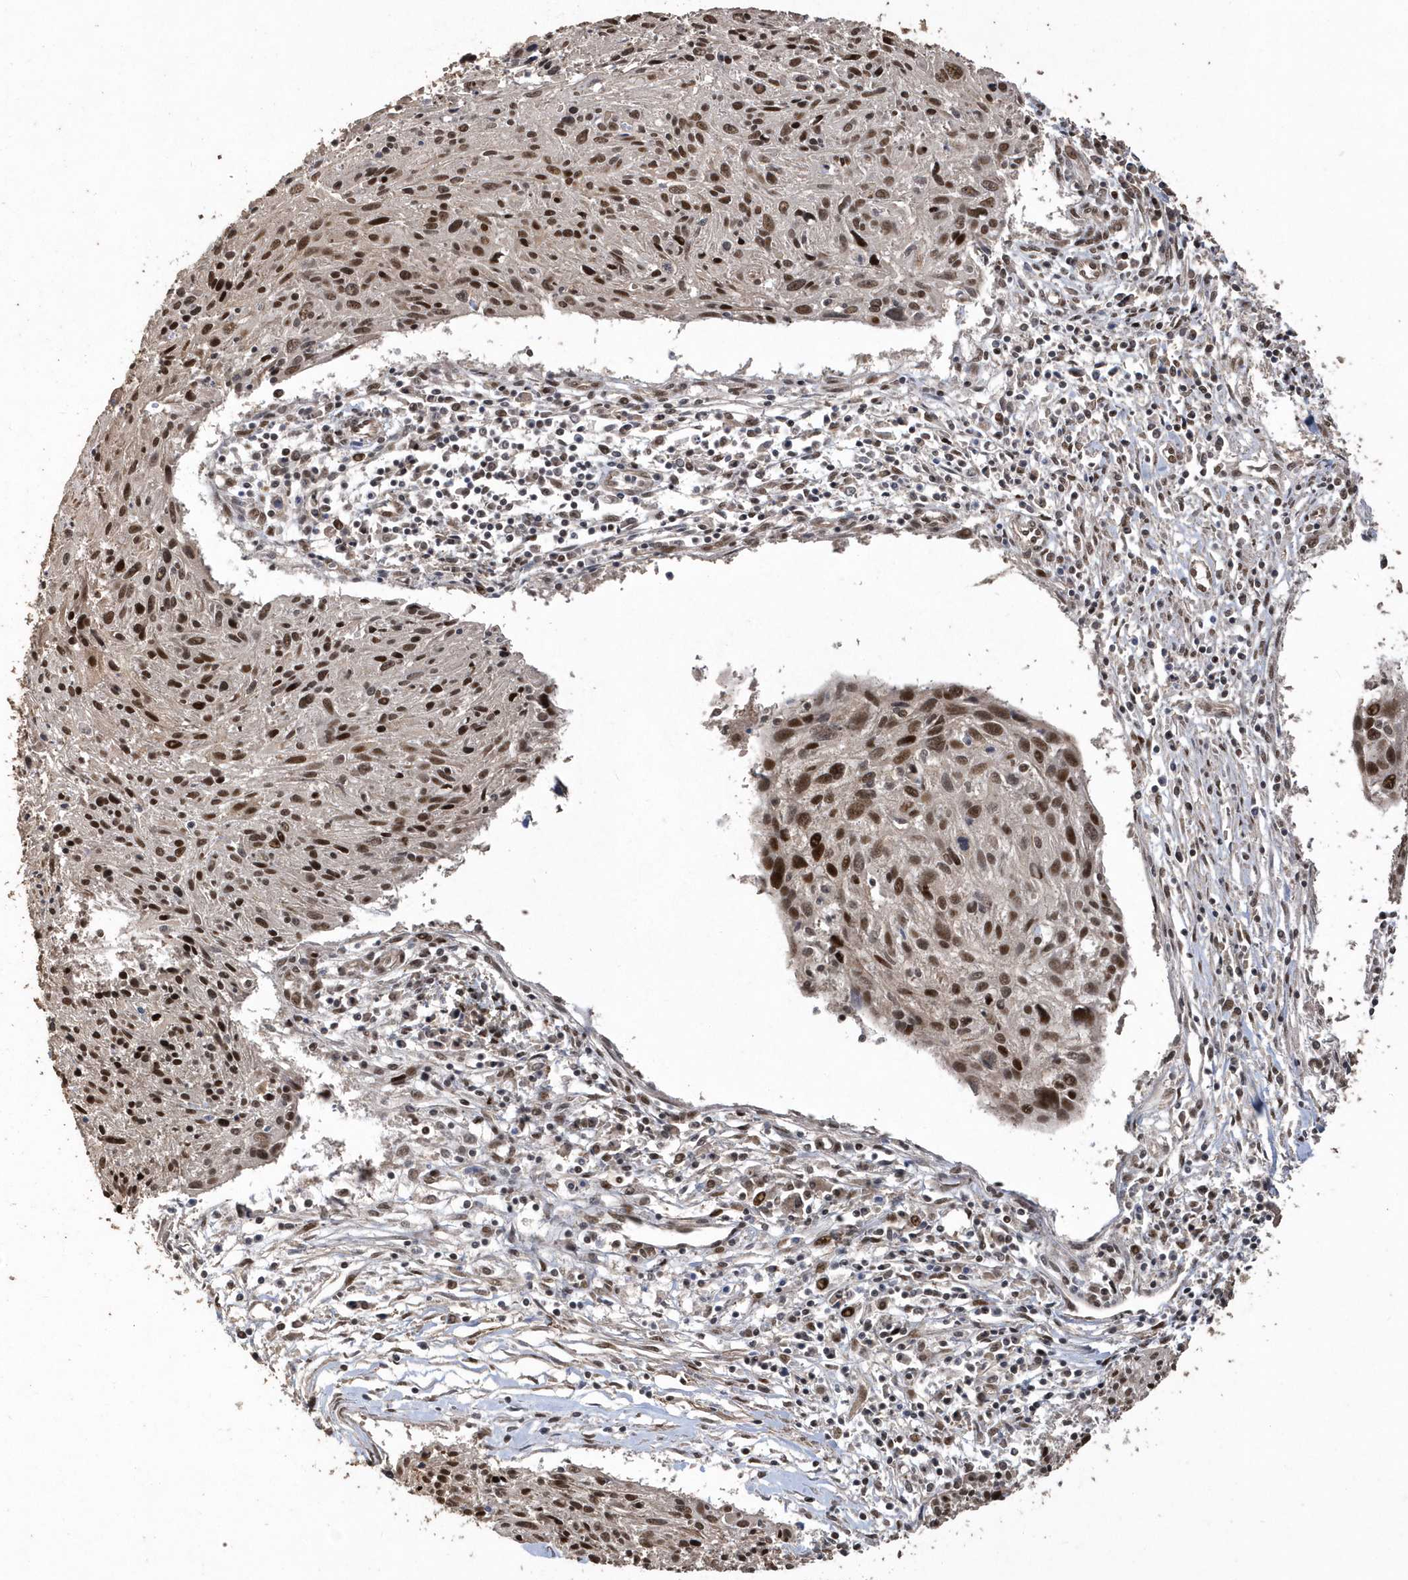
{"staining": {"intensity": "moderate", "quantity": ">75%", "location": "nuclear"}, "tissue": "cervical cancer", "cell_type": "Tumor cells", "image_type": "cancer", "snomed": [{"axis": "morphology", "description": "Squamous cell carcinoma, NOS"}, {"axis": "topography", "description": "Cervix"}], "caption": "Cervical cancer tissue demonstrates moderate nuclear expression in approximately >75% of tumor cells", "gene": "INTS12", "patient": {"sex": "female", "age": 51}}